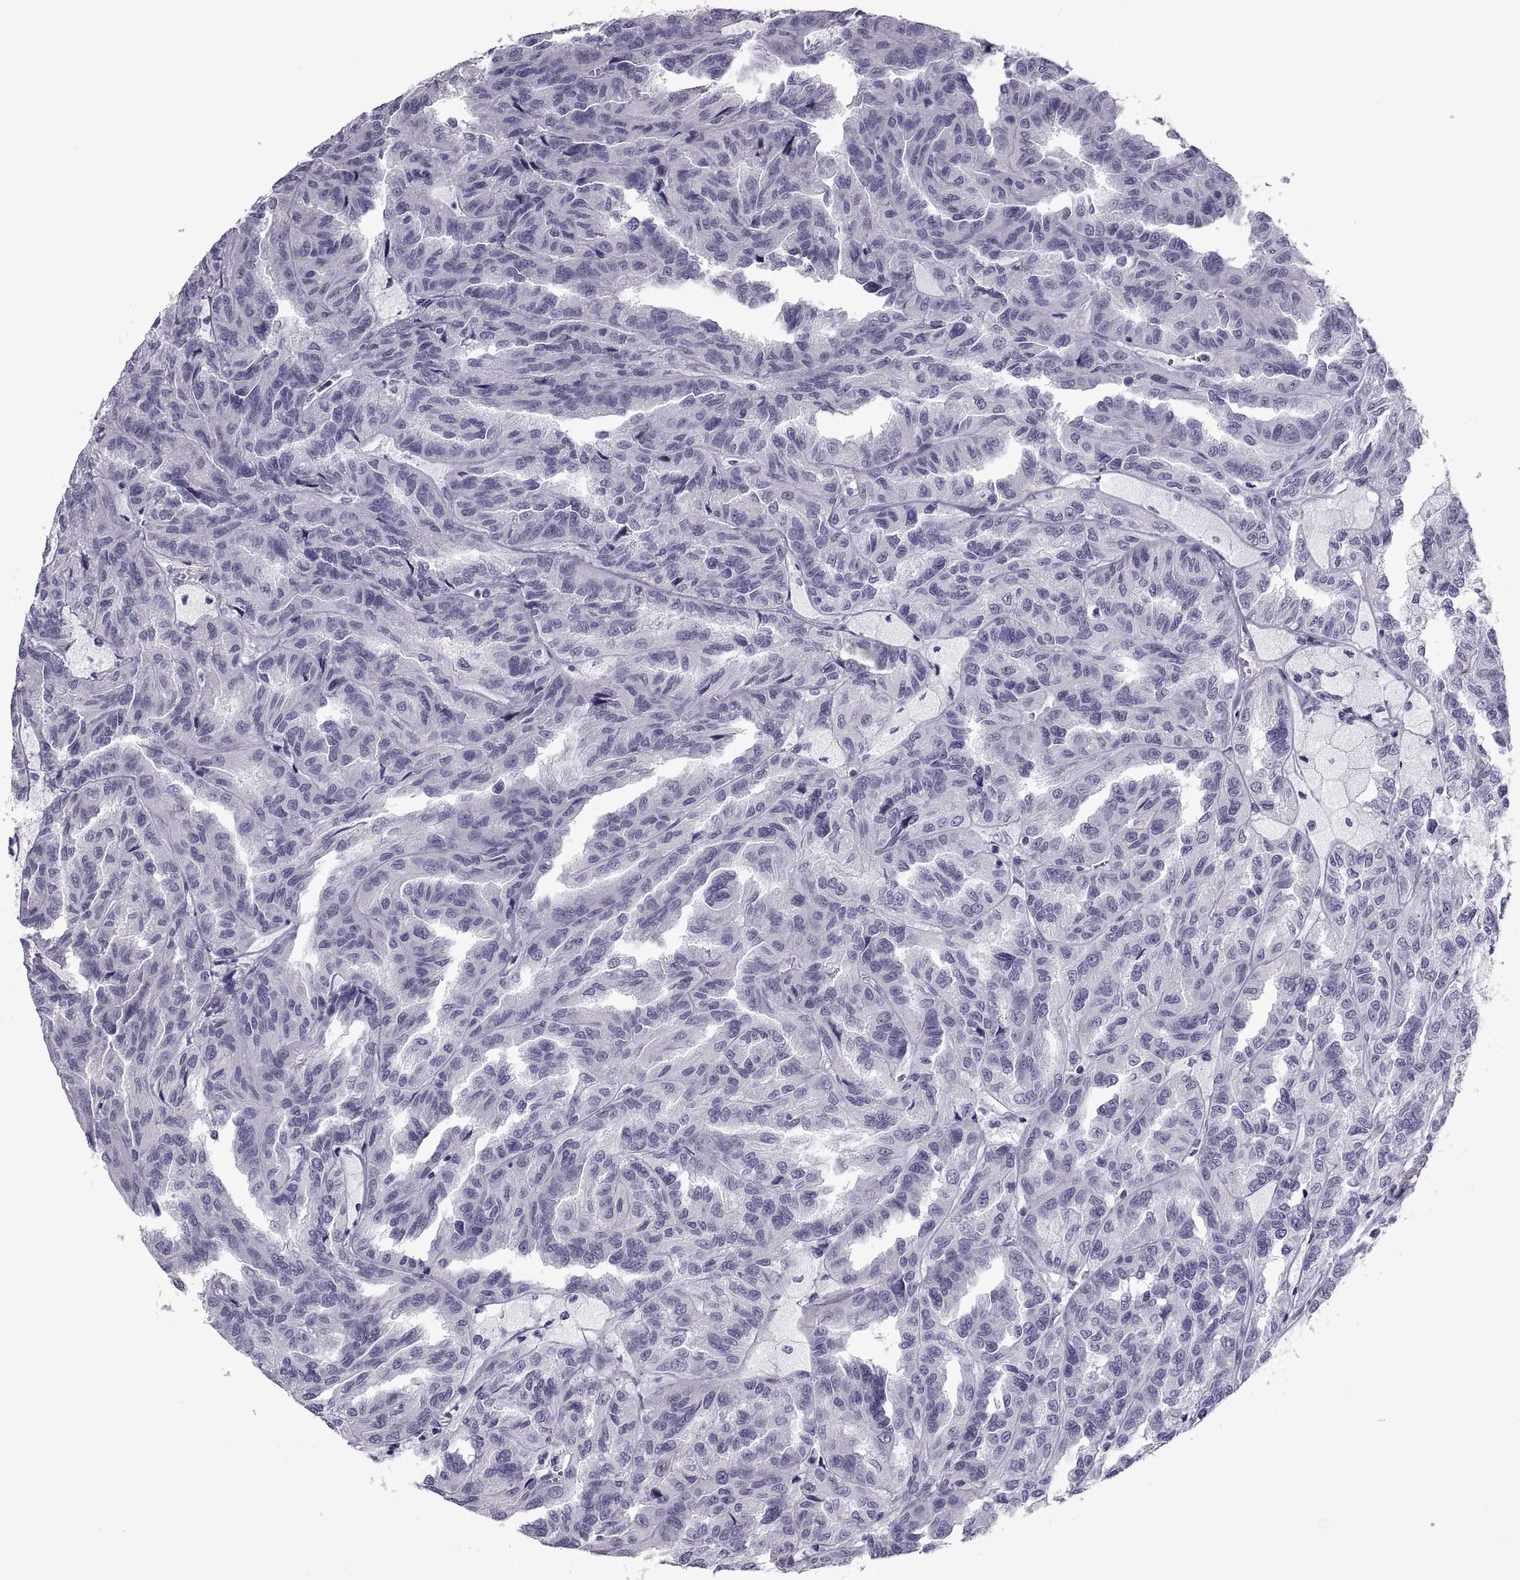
{"staining": {"intensity": "negative", "quantity": "none", "location": "none"}, "tissue": "renal cancer", "cell_type": "Tumor cells", "image_type": "cancer", "snomed": [{"axis": "morphology", "description": "Adenocarcinoma, NOS"}, {"axis": "topography", "description": "Kidney"}], "caption": "Immunohistochemistry (IHC) of adenocarcinoma (renal) reveals no staining in tumor cells.", "gene": "MAGEB1", "patient": {"sex": "male", "age": 79}}